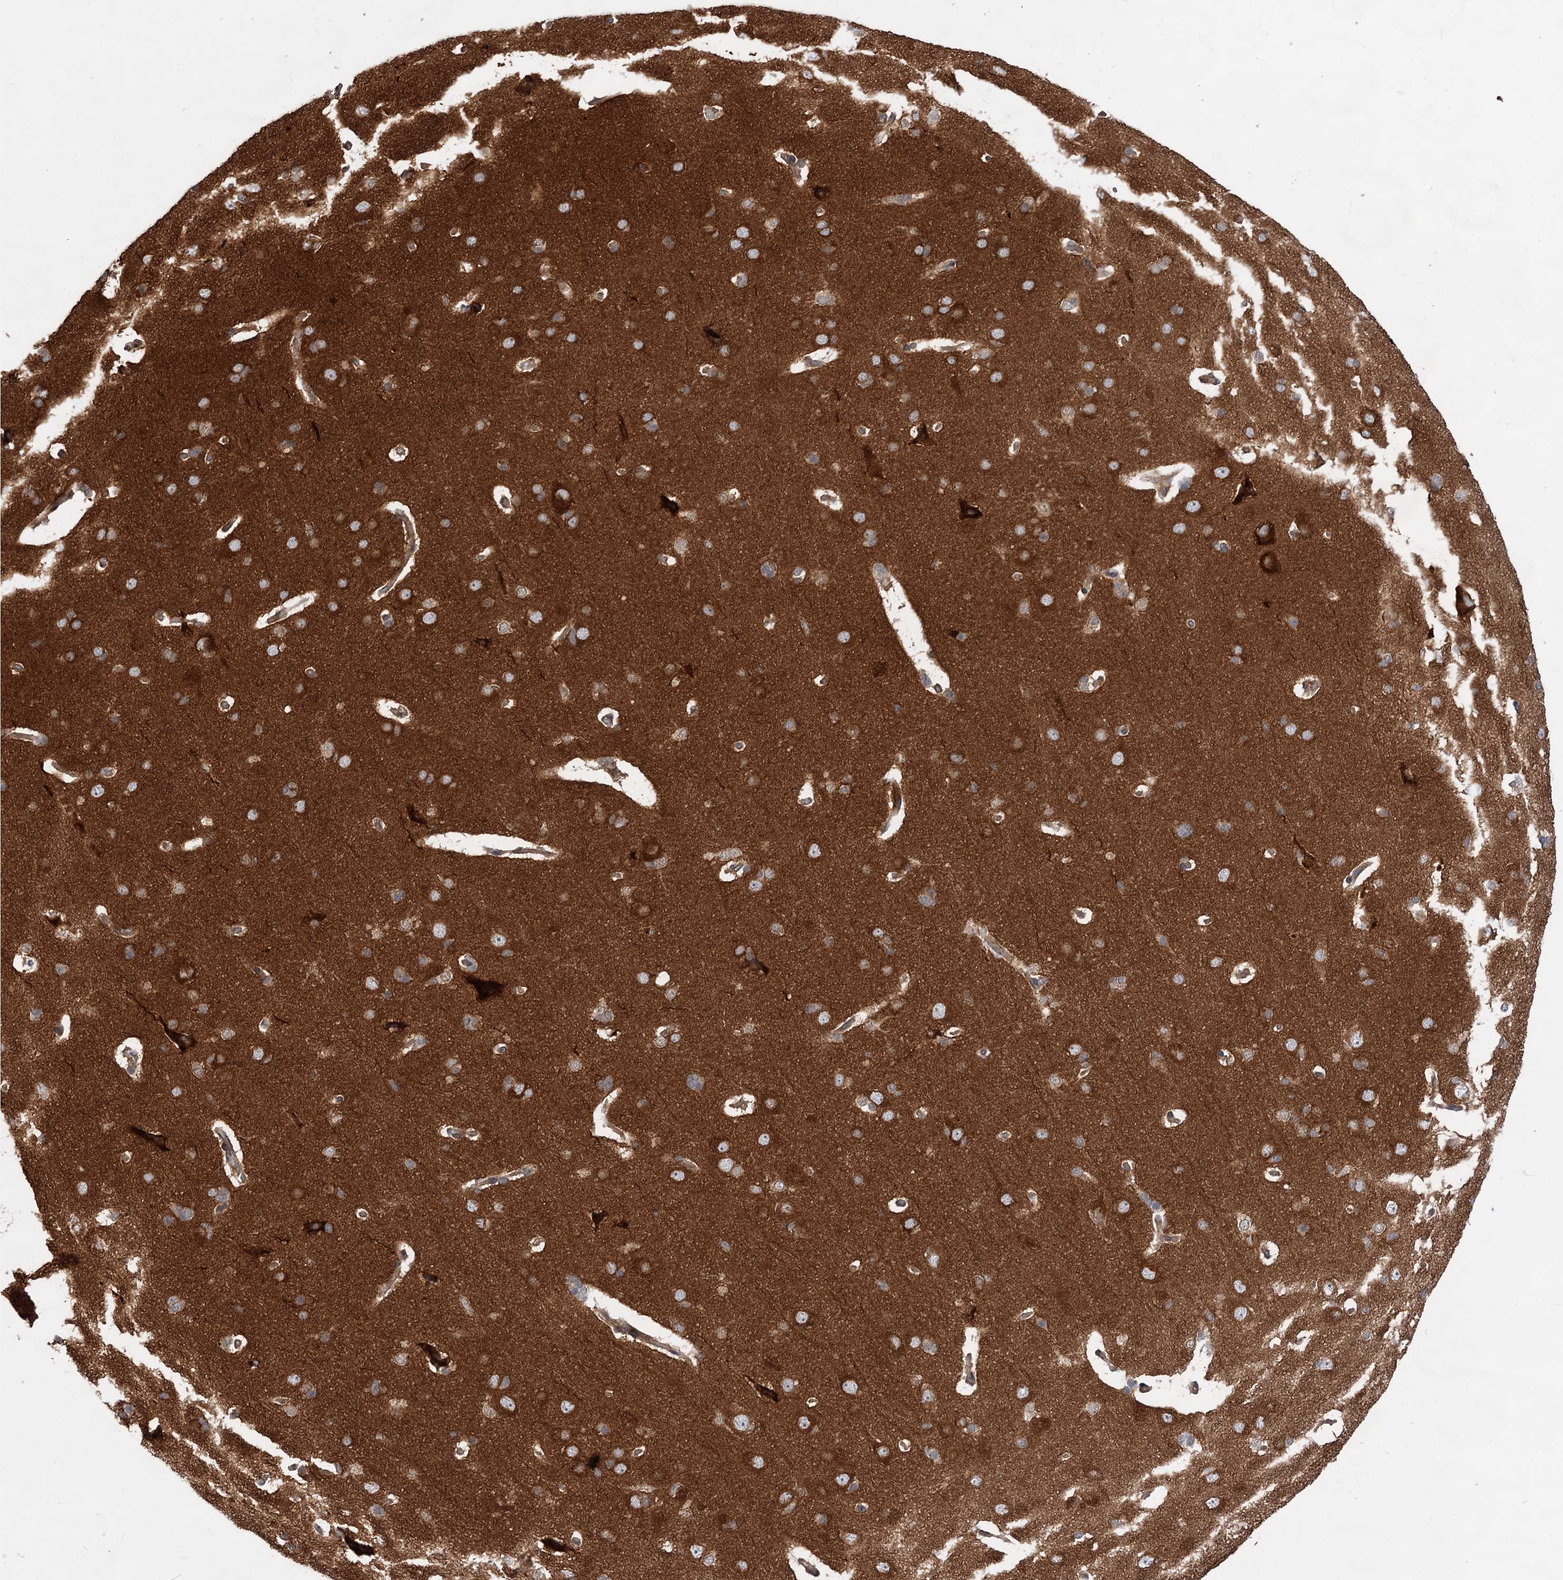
{"staining": {"intensity": "weak", "quantity": ">75%", "location": "cytoplasmic/membranous"}, "tissue": "cerebral cortex", "cell_type": "Endothelial cells", "image_type": "normal", "snomed": [{"axis": "morphology", "description": "Normal tissue, NOS"}, {"axis": "topography", "description": "Cerebral cortex"}], "caption": "A low amount of weak cytoplasmic/membranous positivity is identified in about >75% of endothelial cells in benign cerebral cortex.", "gene": "PACS1", "patient": {"sex": "male", "age": 62}}